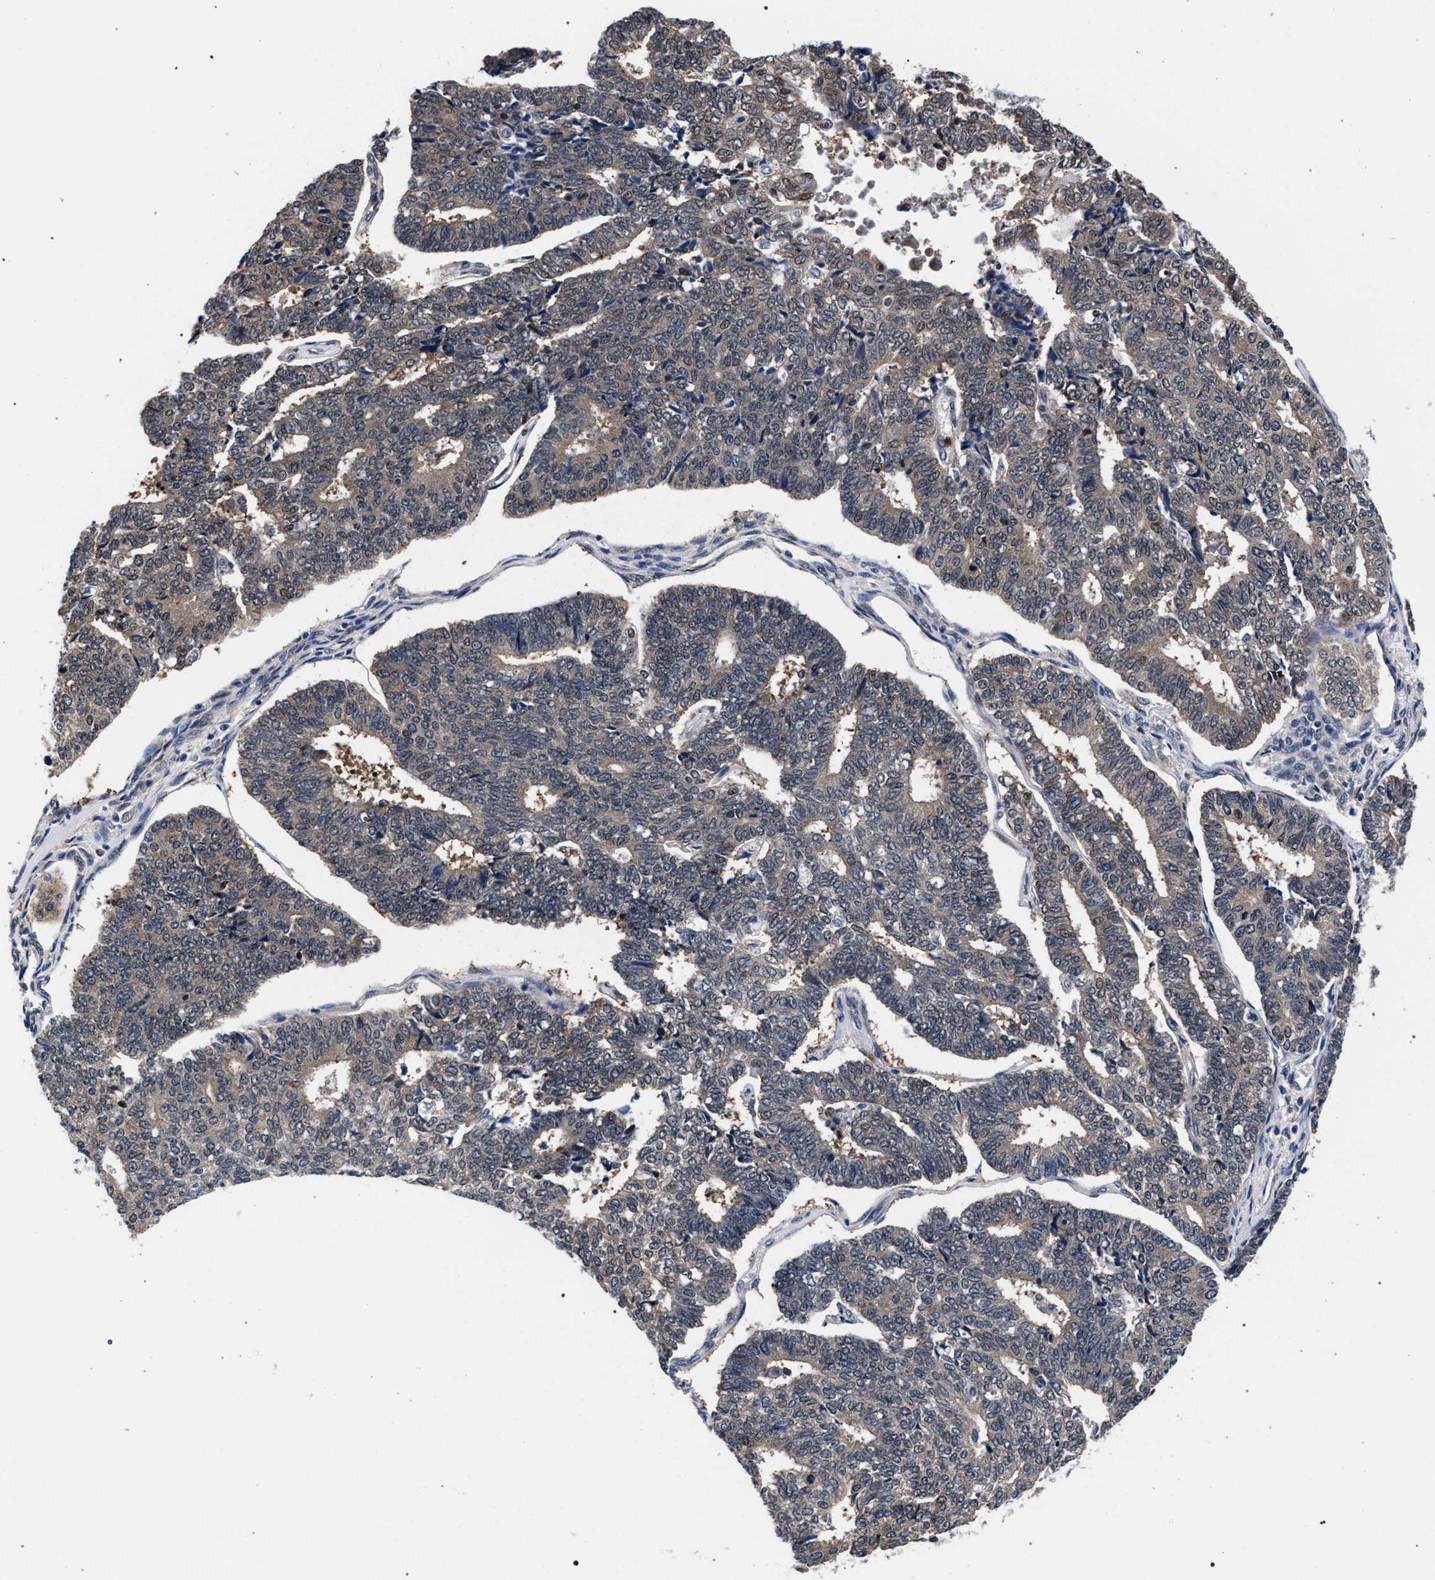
{"staining": {"intensity": "weak", "quantity": "25%-75%", "location": "cytoplasmic/membranous"}, "tissue": "endometrial cancer", "cell_type": "Tumor cells", "image_type": "cancer", "snomed": [{"axis": "morphology", "description": "Adenocarcinoma, NOS"}, {"axis": "topography", "description": "Endometrium"}], "caption": "Adenocarcinoma (endometrial) tissue demonstrates weak cytoplasmic/membranous staining in approximately 25%-75% of tumor cells, visualized by immunohistochemistry.", "gene": "ZNF462", "patient": {"sex": "female", "age": 70}}